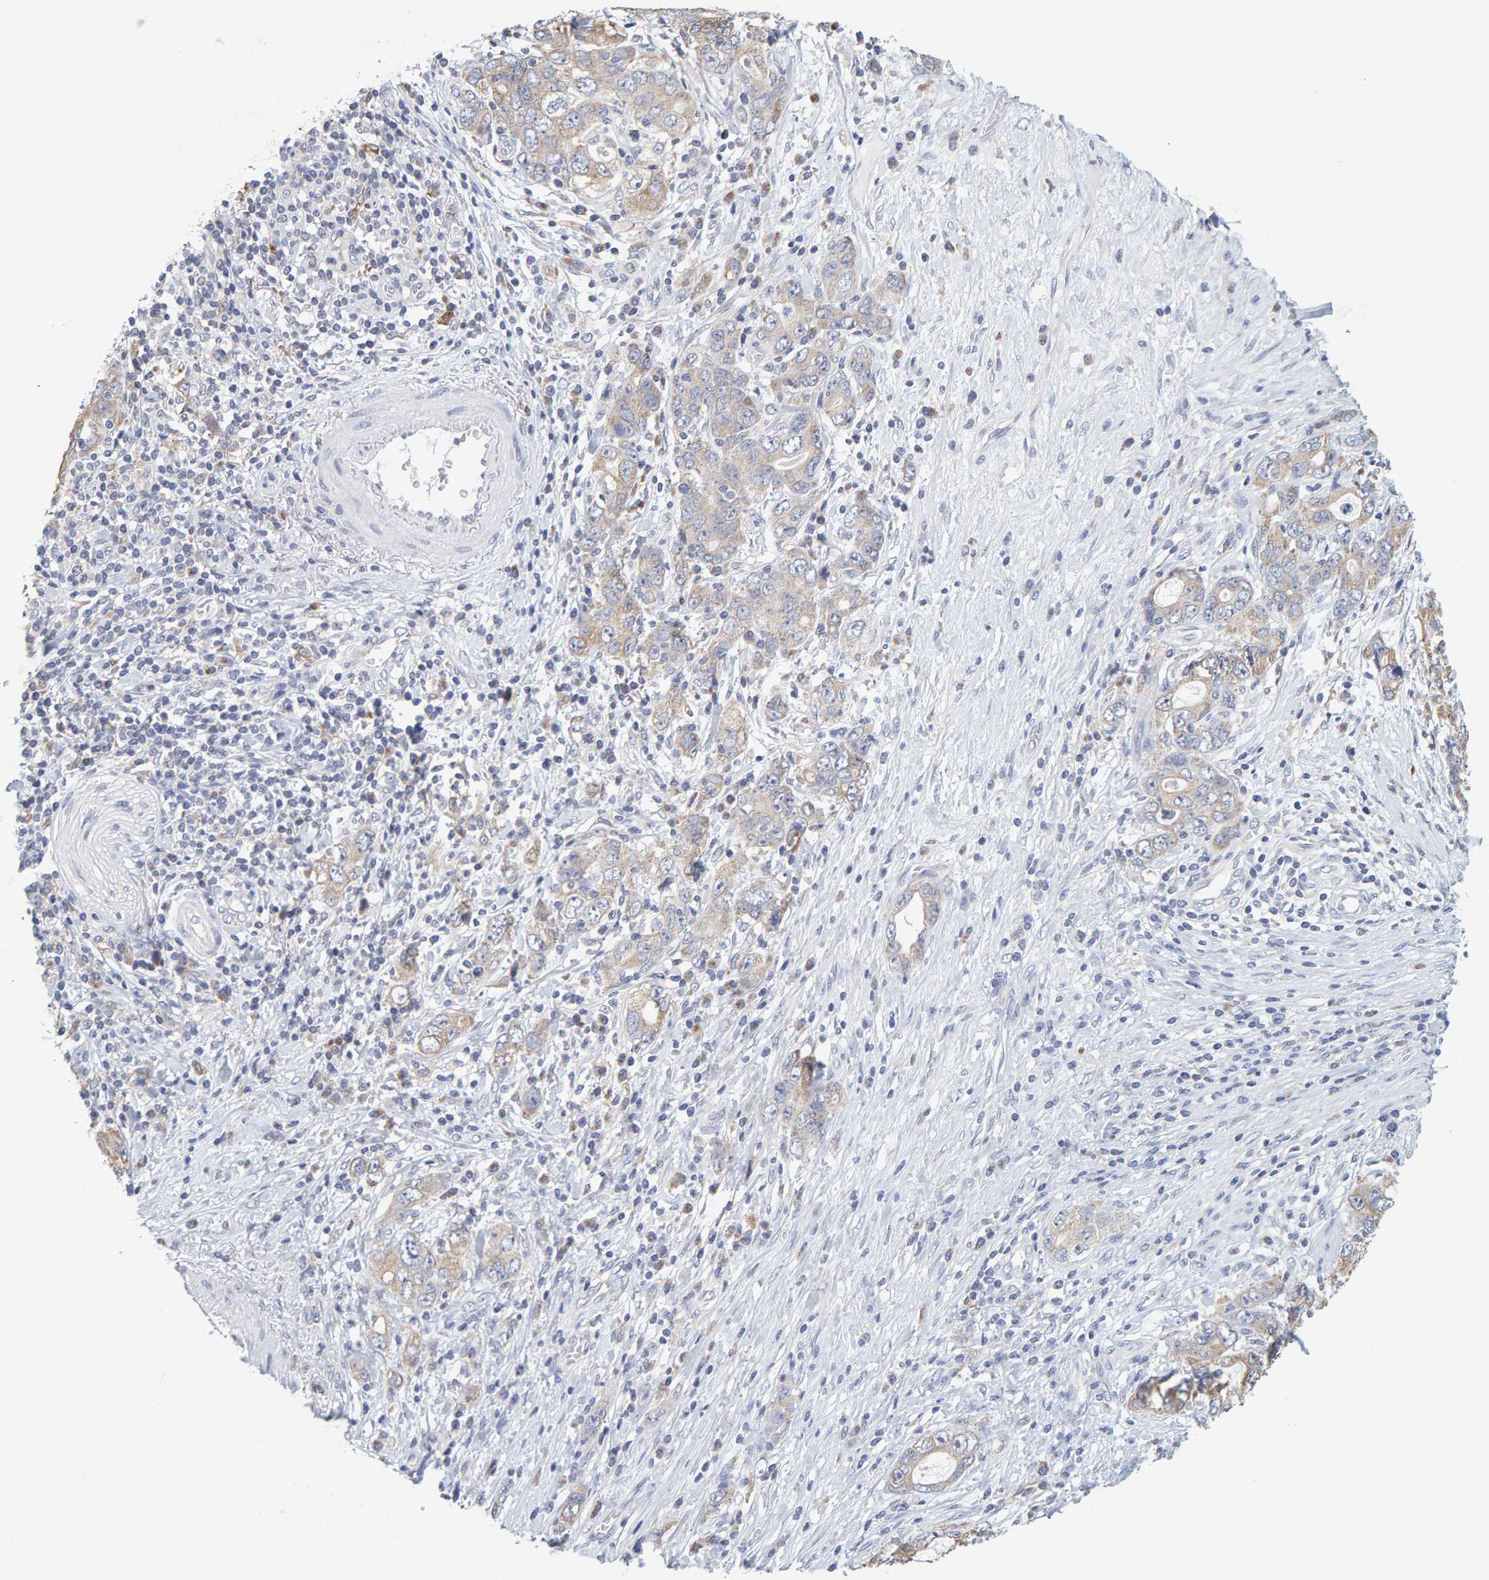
{"staining": {"intensity": "weak", "quantity": ">75%", "location": "cytoplasmic/membranous"}, "tissue": "stomach cancer", "cell_type": "Tumor cells", "image_type": "cancer", "snomed": [{"axis": "morphology", "description": "Adenocarcinoma, NOS"}, {"axis": "topography", "description": "Stomach, lower"}], "caption": "Immunohistochemistry (DAB) staining of human adenocarcinoma (stomach) demonstrates weak cytoplasmic/membranous protein staining in approximately >75% of tumor cells.", "gene": "SGPL1", "patient": {"sex": "female", "age": 93}}